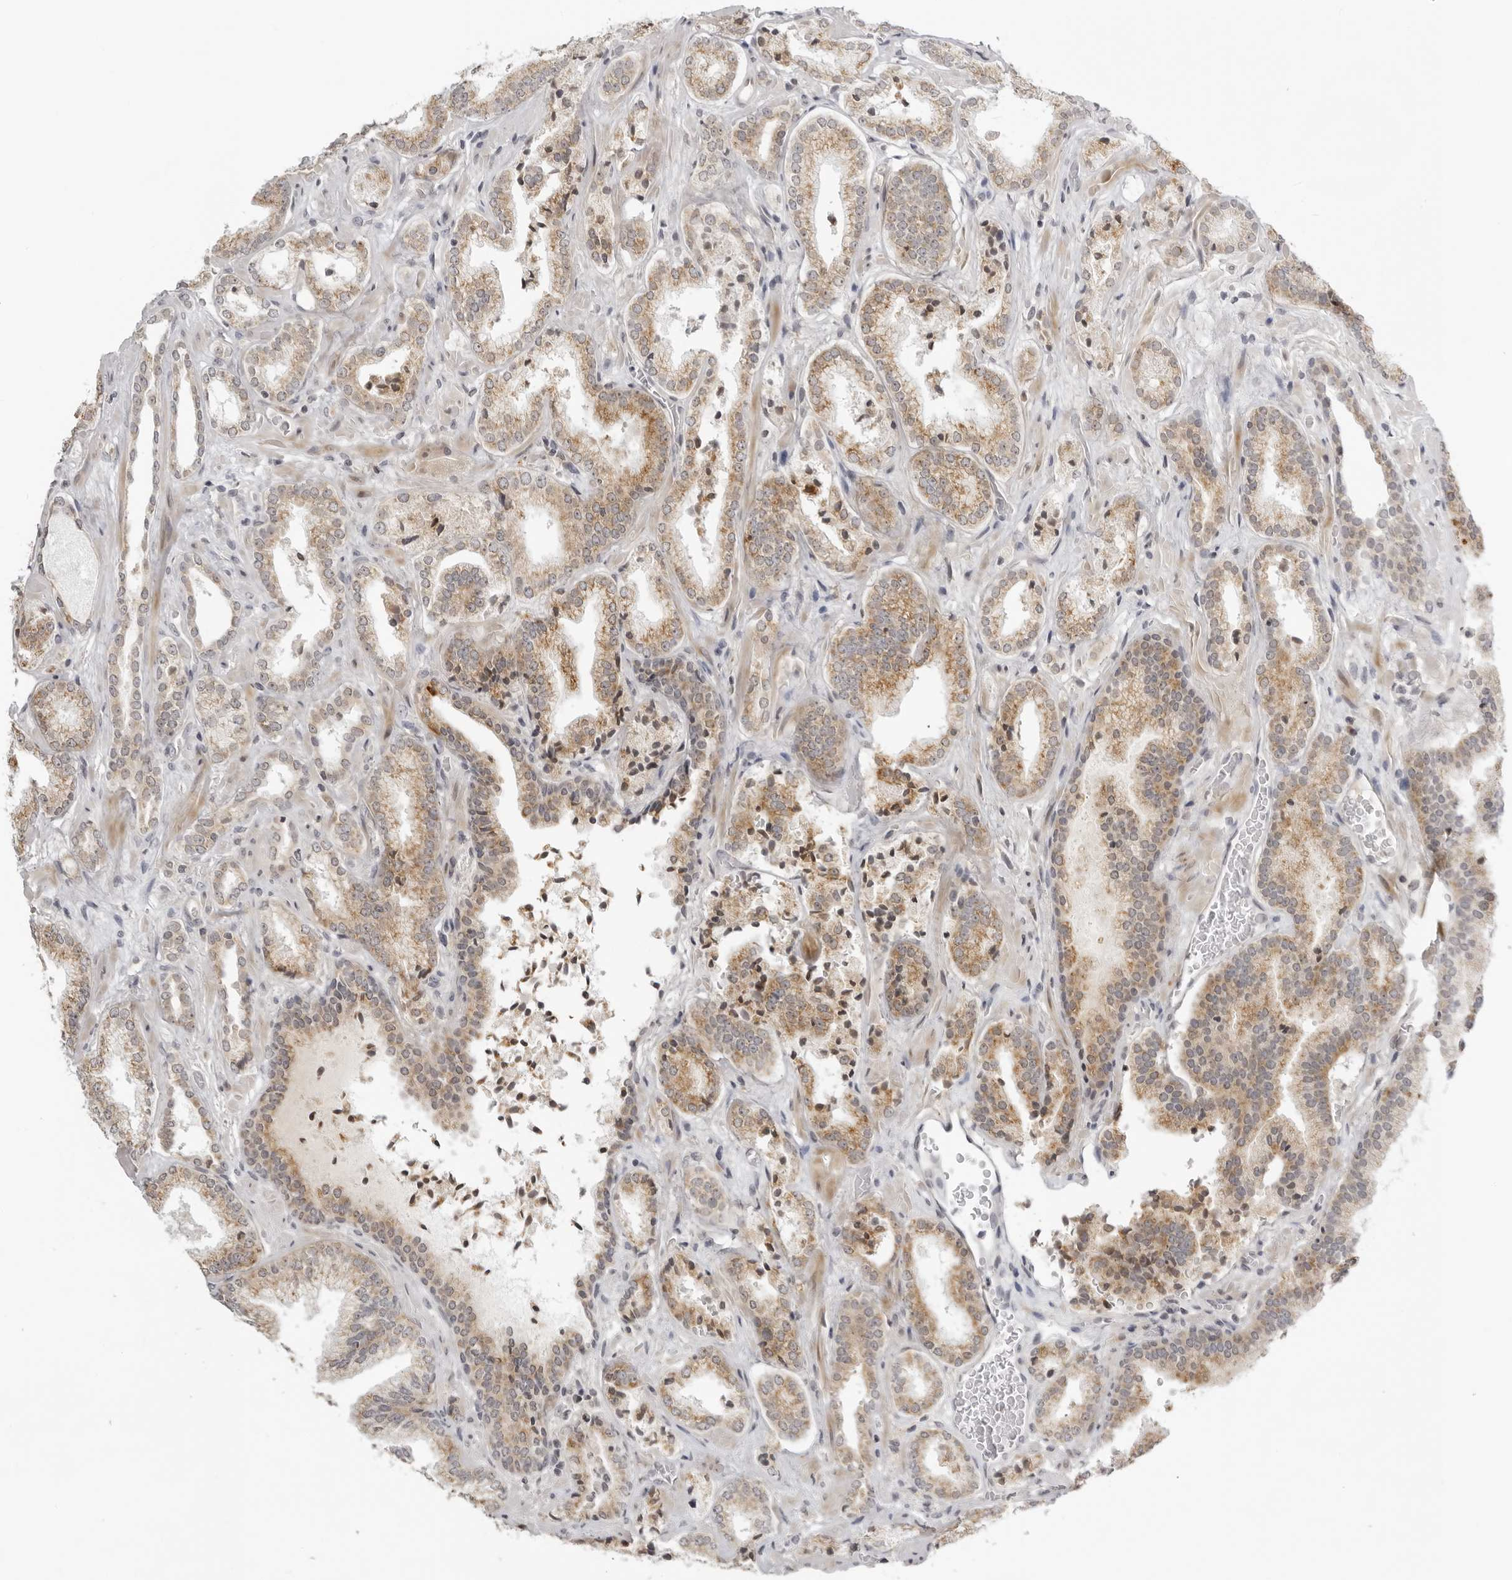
{"staining": {"intensity": "moderate", "quantity": ">75%", "location": "cytoplasmic/membranous"}, "tissue": "prostate cancer", "cell_type": "Tumor cells", "image_type": "cancer", "snomed": [{"axis": "morphology", "description": "Adenocarcinoma, Low grade"}, {"axis": "topography", "description": "Prostate"}], "caption": "A histopathology image showing moderate cytoplasmic/membranous positivity in about >75% of tumor cells in prostate low-grade adenocarcinoma, as visualized by brown immunohistochemical staining.", "gene": "ACP6", "patient": {"sex": "male", "age": 62}}